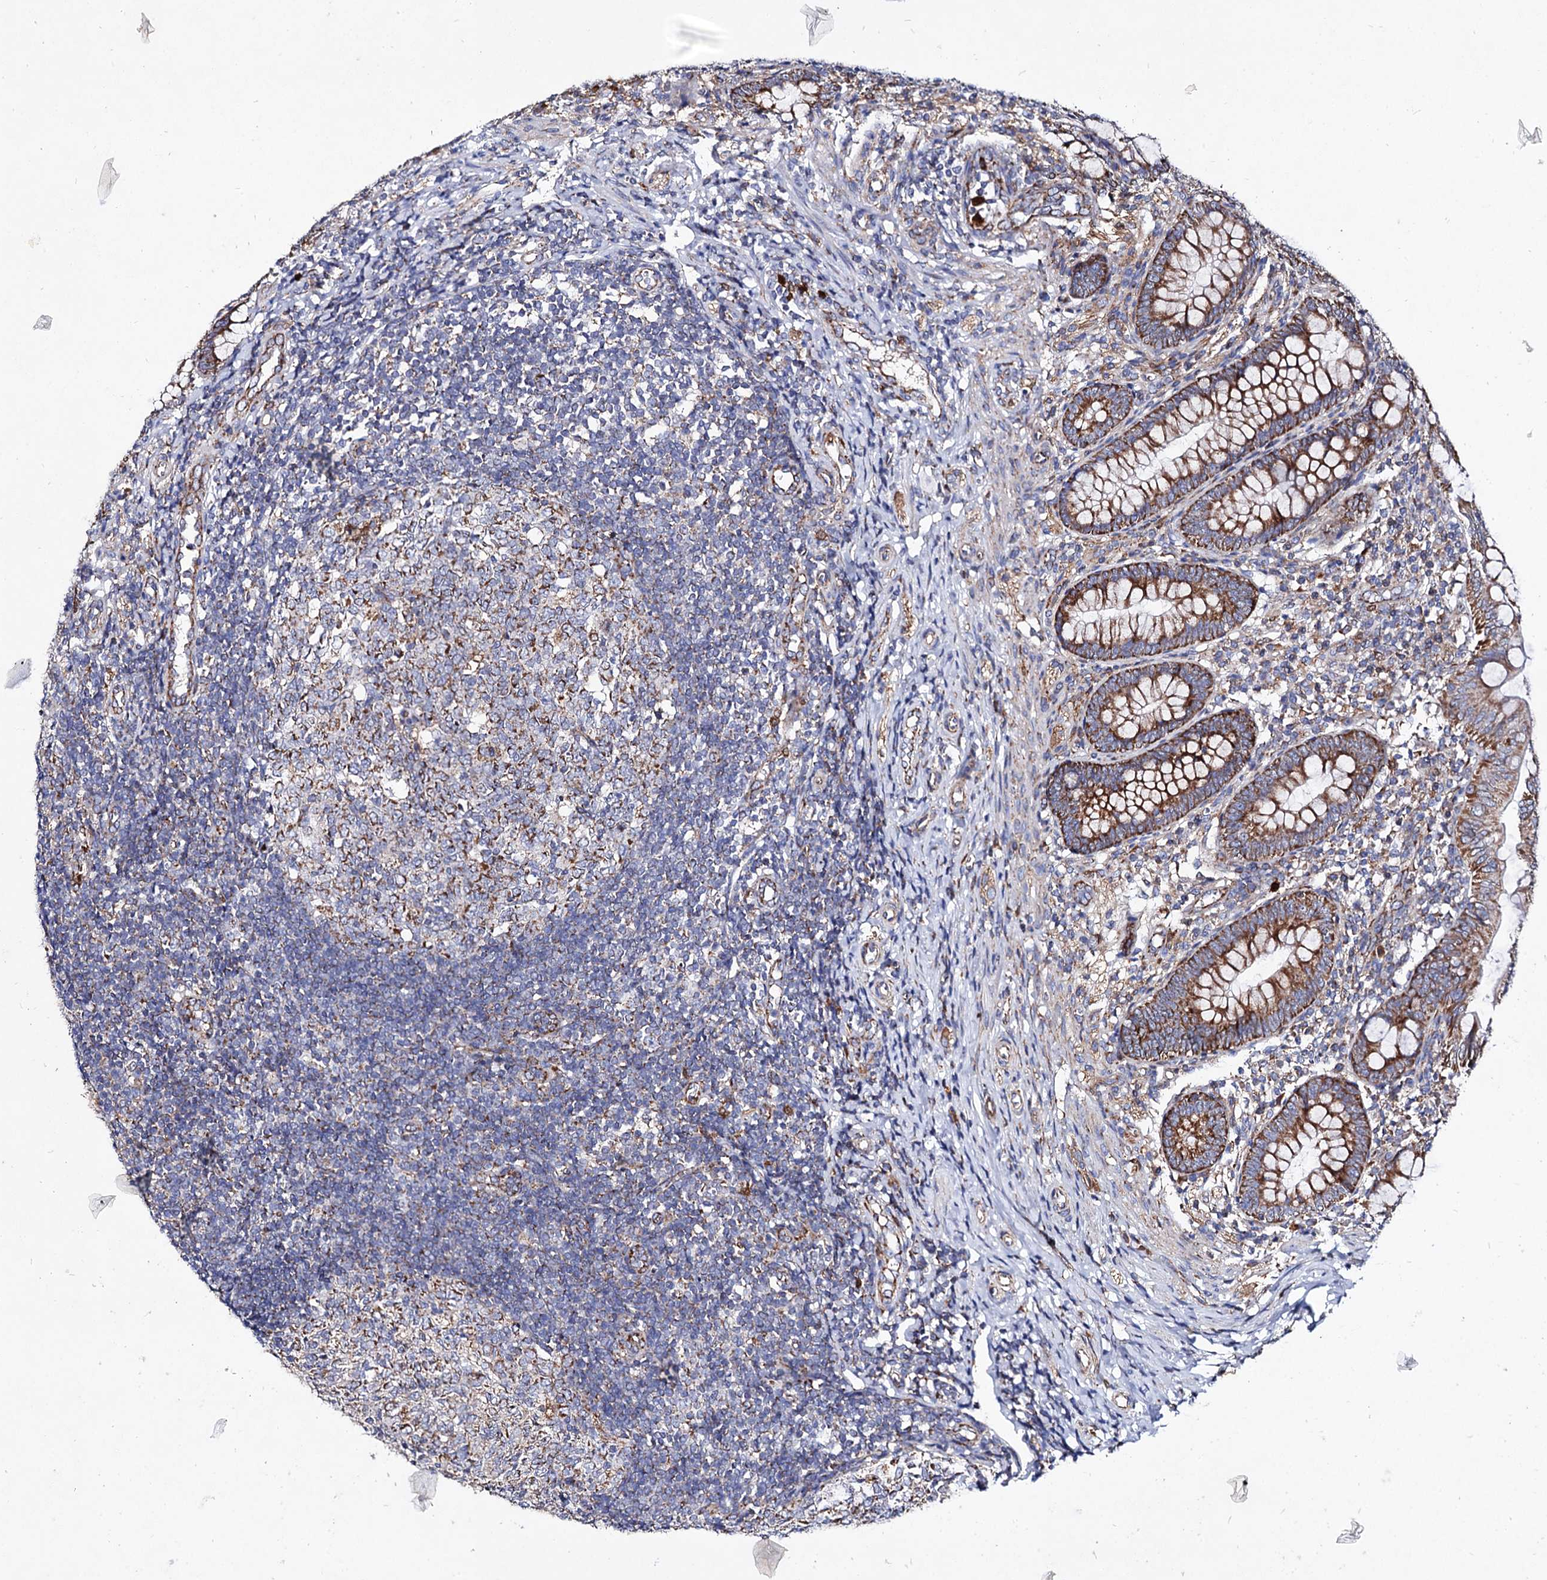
{"staining": {"intensity": "strong", "quantity": ">75%", "location": "cytoplasmic/membranous"}, "tissue": "appendix", "cell_type": "Glandular cells", "image_type": "normal", "snomed": [{"axis": "morphology", "description": "Normal tissue, NOS"}, {"axis": "topography", "description": "Appendix"}], "caption": "Appendix stained with DAB (3,3'-diaminobenzidine) IHC exhibits high levels of strong cytoplasmic/membranous staining in about >75% of glandular cells.", "gene": "ACAD9", "patient": {"sex": "male", "age": 14}}